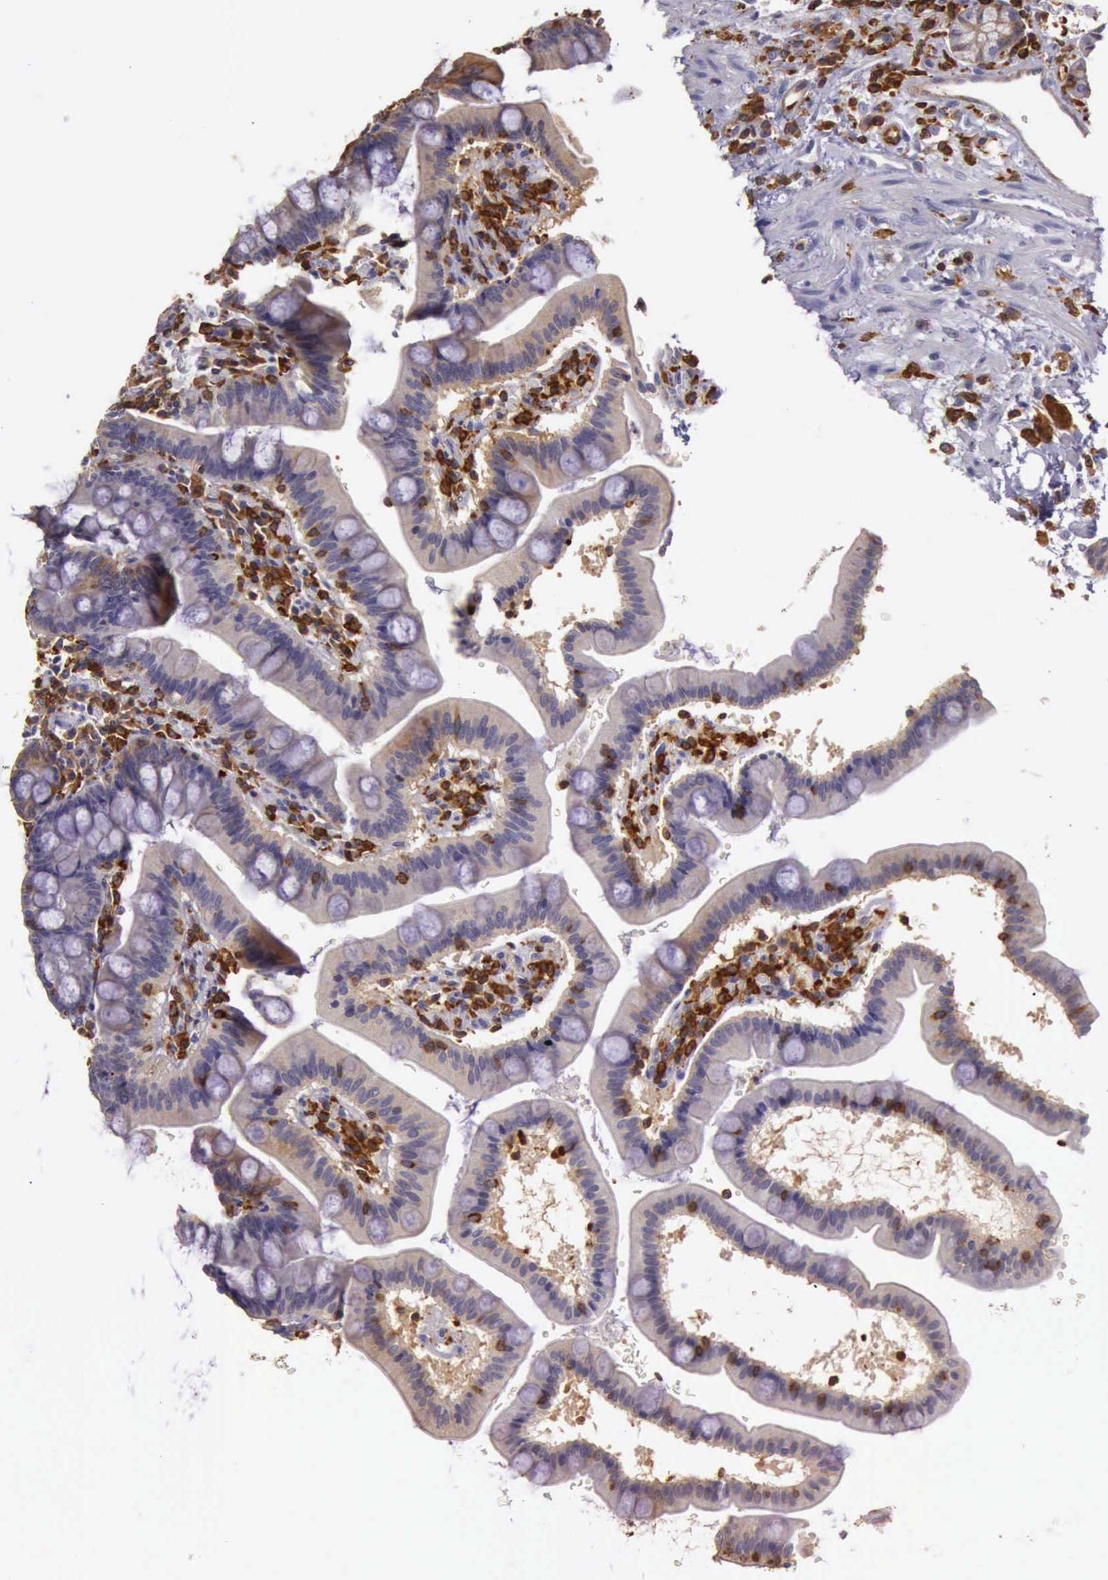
{"staining": {"intensity": "weak", "quantity": "25%-75%", "location": "cytoplasmic/membranous"}, "tissue": "duodenum", "cell_type": "Glandular cells", "image_type": "normal", "snomed": [{"axis": "morphology", "description": "Normal tissue, NOS"}, {"axis": "topography", "description": "Pancreas"}, {"axis": "topography", "description": "Duodenum"}], "caption": "High-power microscopy captured an immunohistochemistry (IHC) photomicrograph of unremarkable duodenum, revealing weak cytoplasmic/membranous staining in about 25%-75% of glandular cells.", "gene": "ARHGAP4", "patient": {"sex": "male", "age": 79}}